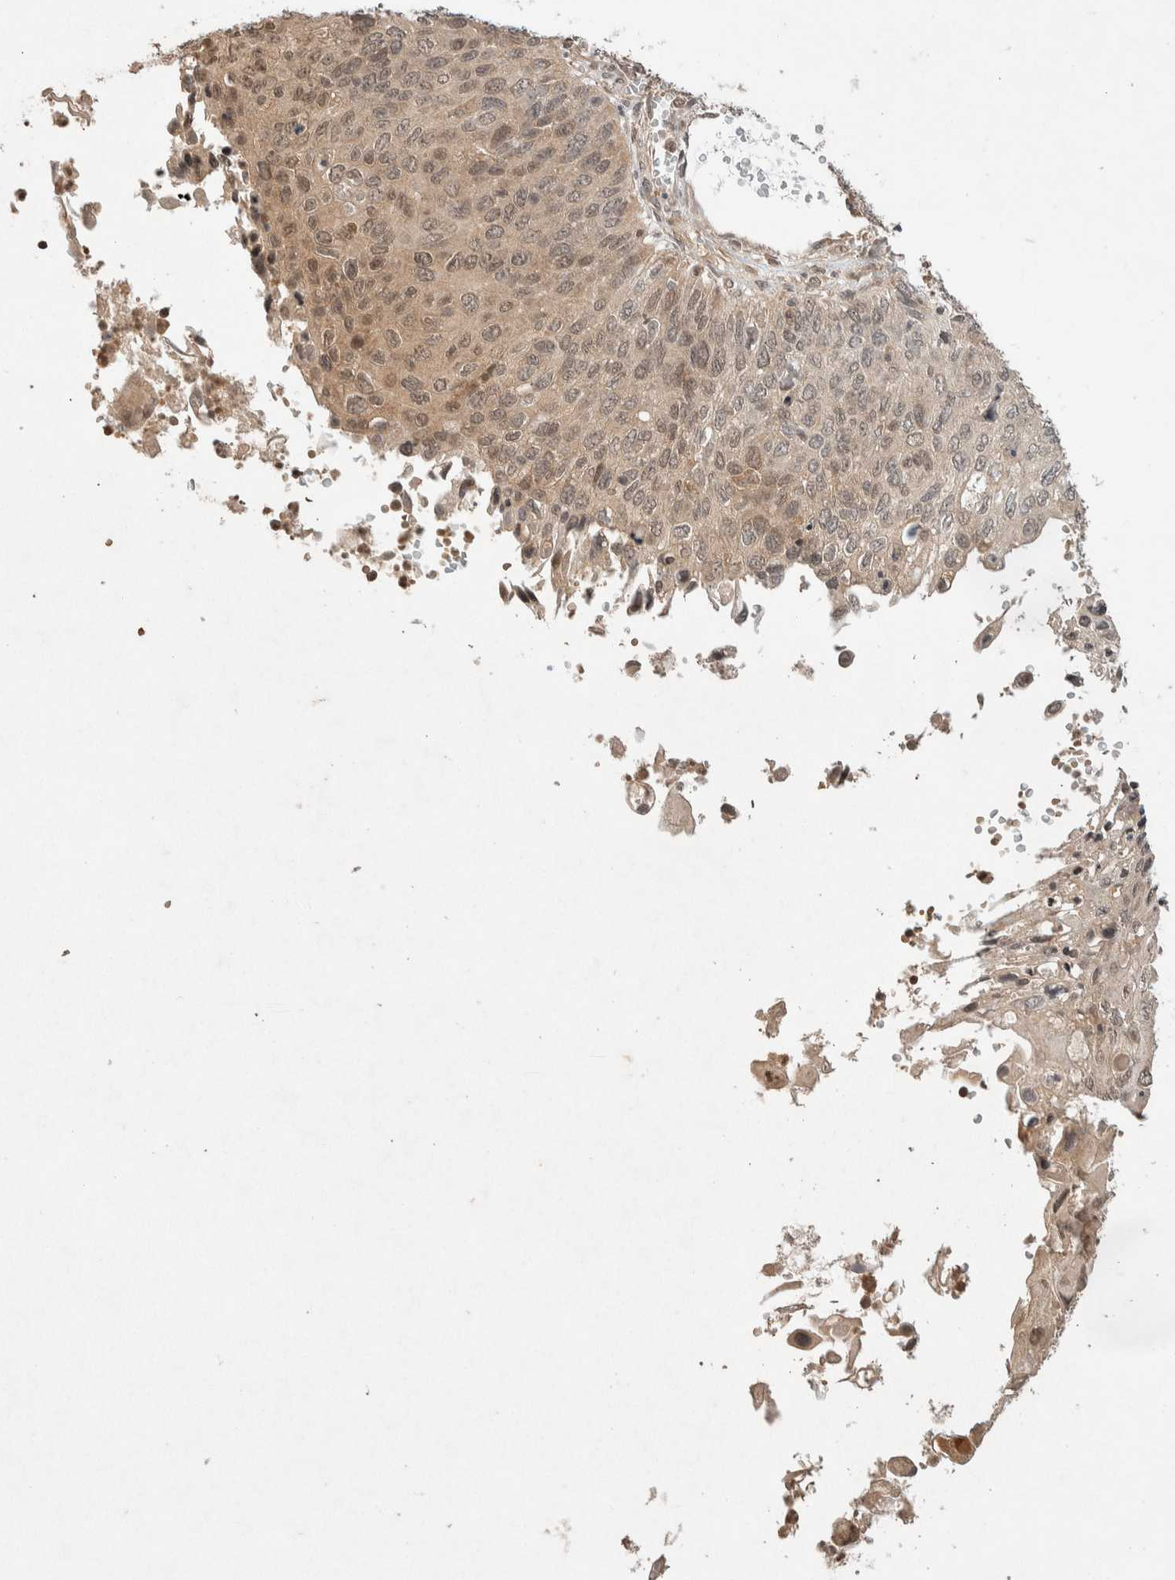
{"staining": {"intensity": "moderate", "quantity": ">75%", "location": "nuclear"}, "tissue": "cervical cancer", "cell_type": "Tumor cells", "image_type": "cancer", "snomed": [{"axis": "morphology", "description": "Squamous cell carcinoma, NOS"}, {"axis": "topography", "description": "Cervix"}], "caption": "Moderate nuclear positivity for a protein is seen in about >75% of tumor cells of cervical cancer (squamous cell carcinoma) using immunohistochemistry.", "gene": "THRA", "patient": {"sex": "female", "age": 70}}